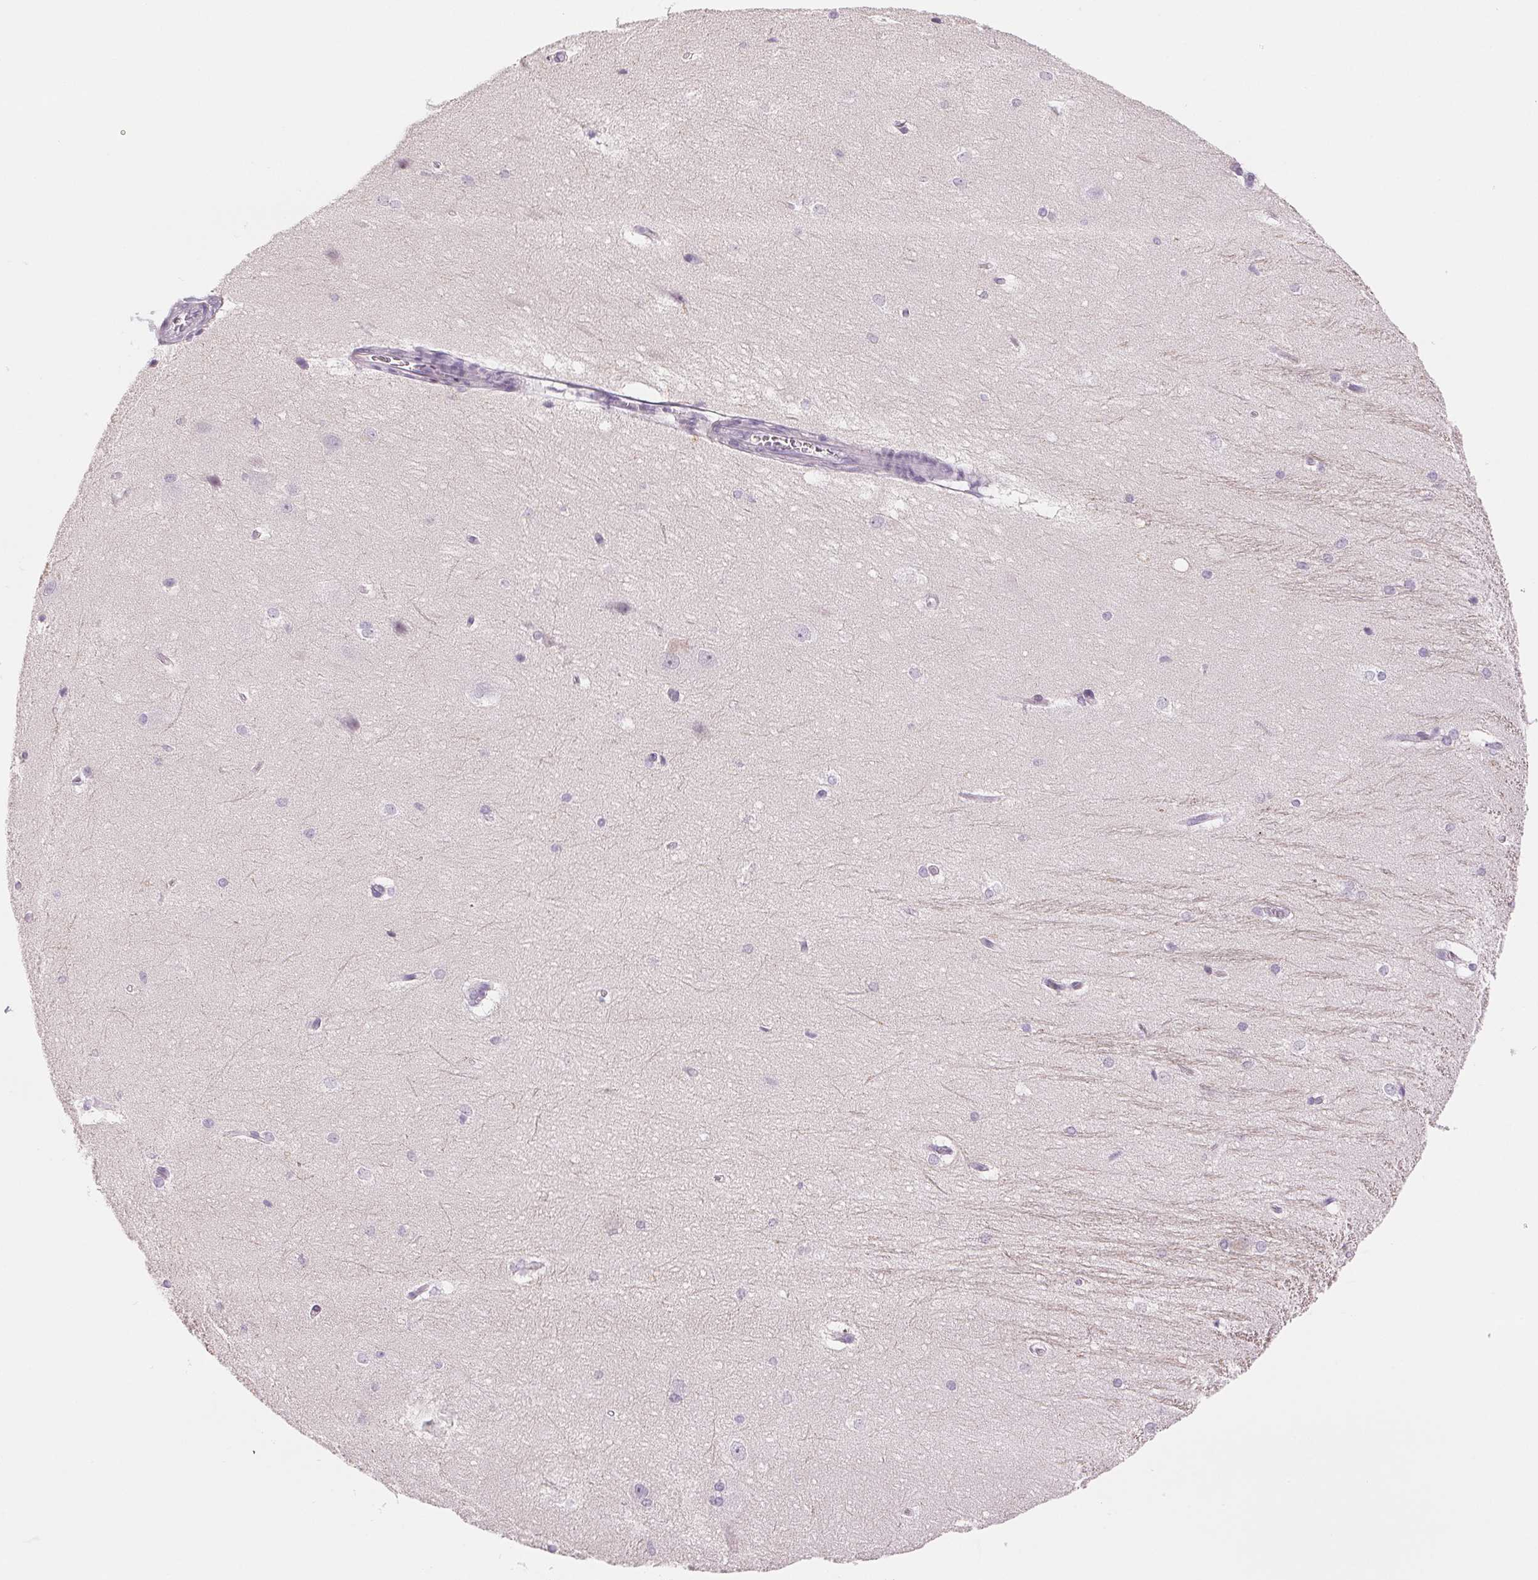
{"staining": {"intensity": "negative", "quantity": "none", "location": "none"}, "tissue": "hippocampus", "cell_type": "Glial cells", "image_type": "normal", "snomed": [{"axis": "morphology", "description": "Normal tissue, NOS"}, {"axis": "topography", "description": "Cerebral cortex"}, {"axis": "topography", "description": "Hippocampus"}], "caption": "Histopathology image shows no protein expression in glial cells of benign hippocampus.", "gene": "CCDC168", "patient": {"sex": "female", "age": 19}}